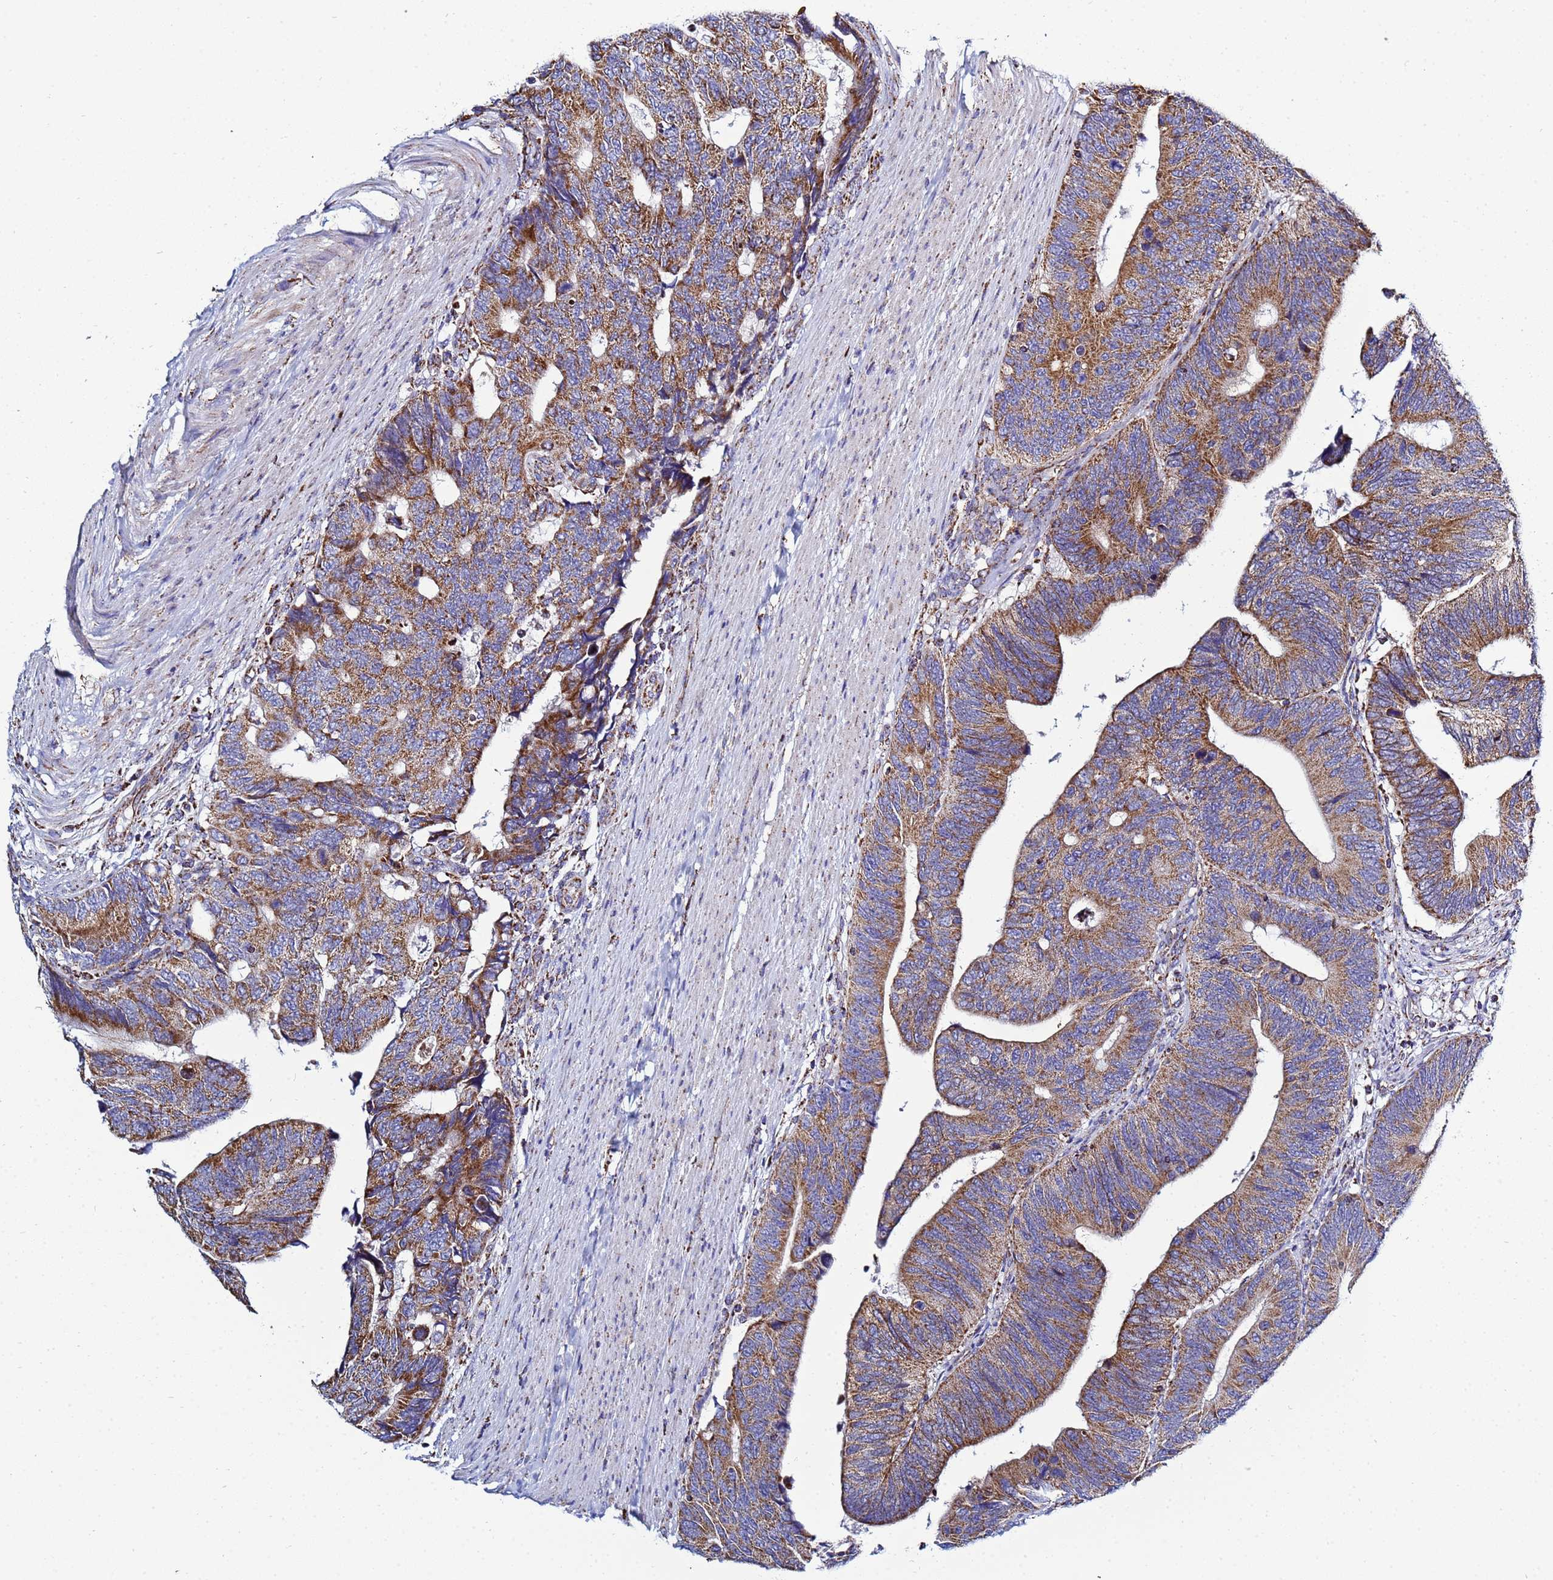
{"staining": {"intensity": "strong", "quantity": ">75%", "location": "cytoplasmic/membranous"}, "tissue": "colorectal cancer", "cell_type": "Tumor cells", "image_type": "cancer", "snomed": [{"axis": "morphology", "description": "Adenocarcinoma, NOS"}, {"axis": "topography", "description": "Colon"}], "caption": "The immunohistochemical stain highlights strong cytoplasmic/membranous staining in tumor cells of colorectal cancer tissue.", "gene": "COQ4", "patient": {"sex": "male", "age": 87}}